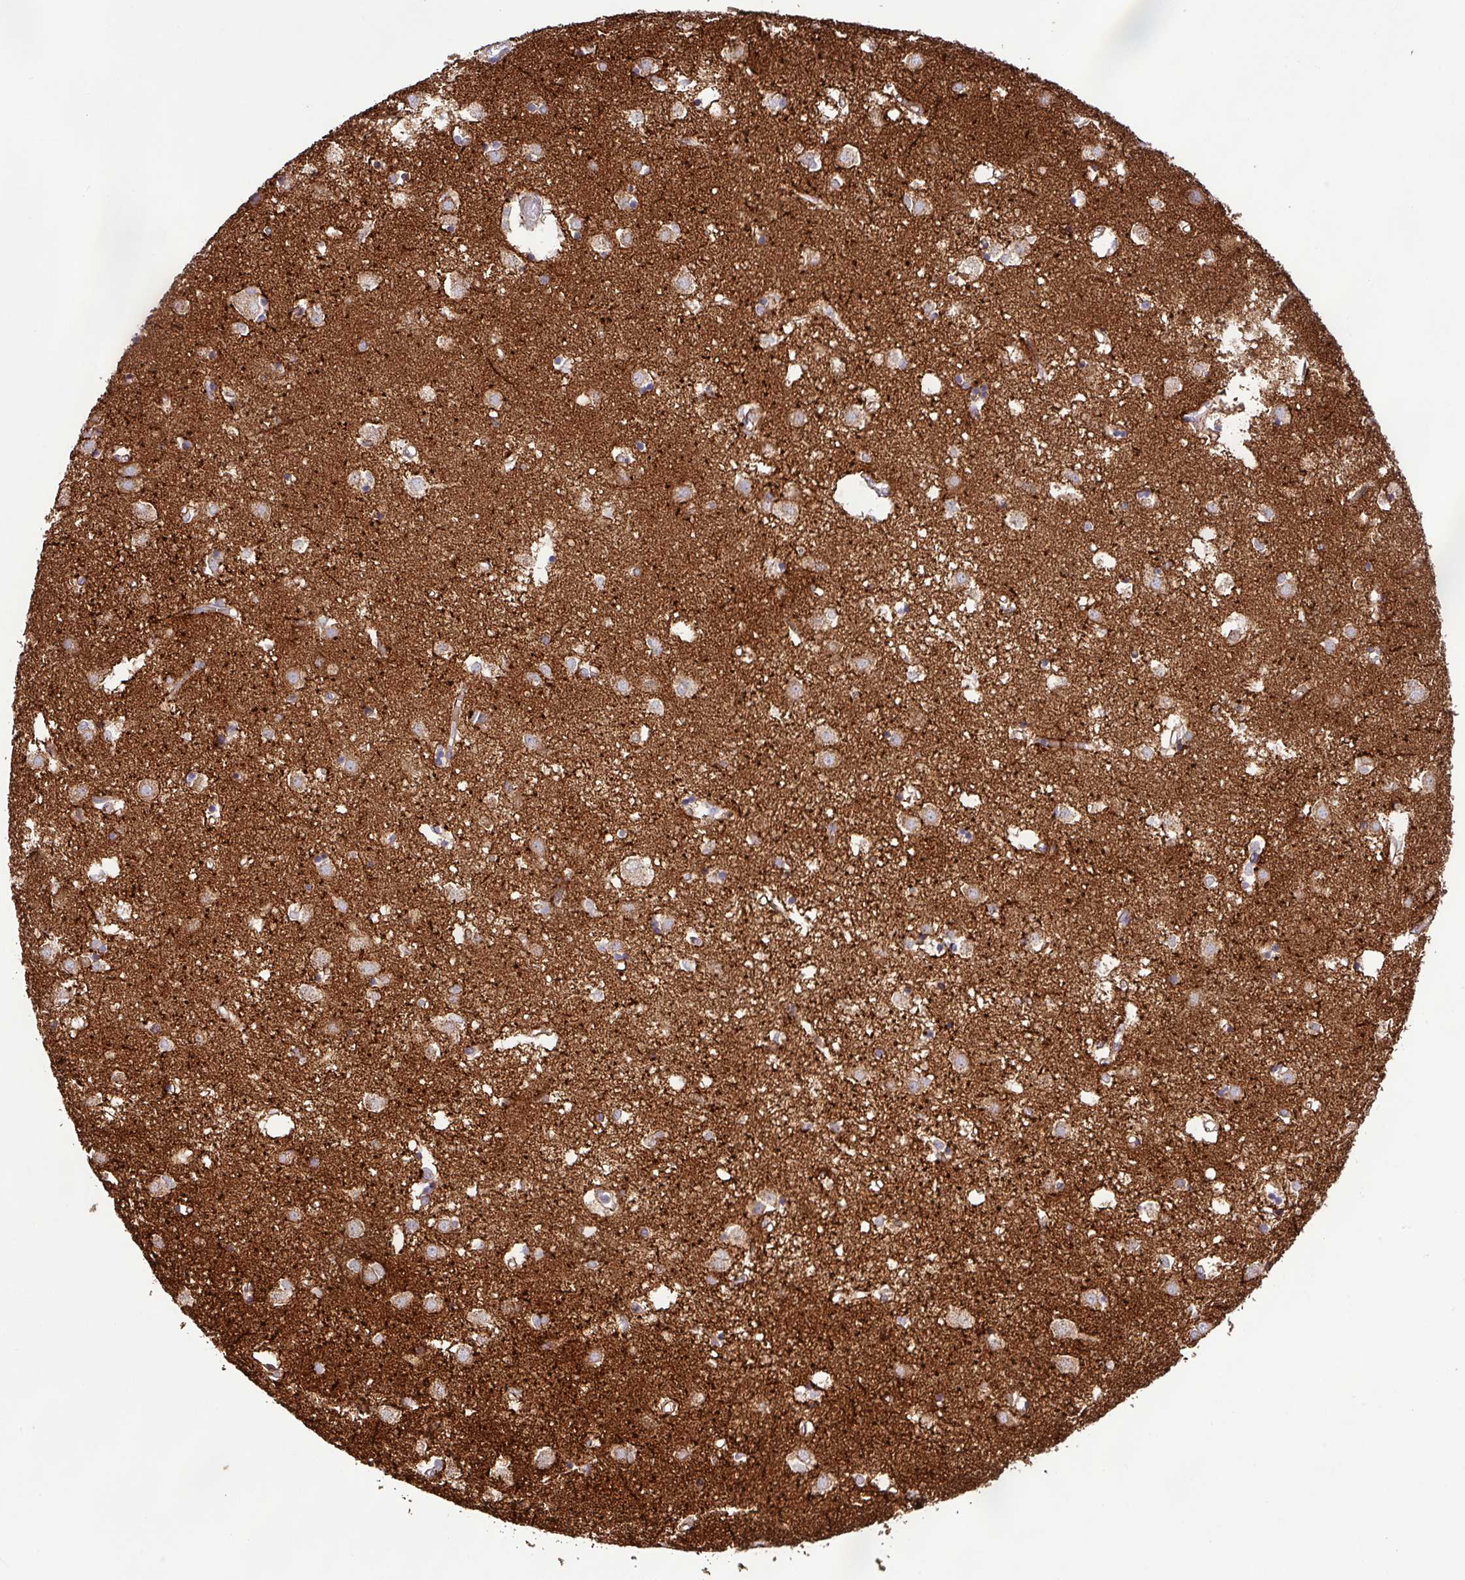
{"staining": {"intensity": "moderate", "quantity": "<25%", "location": "cytoplasmic/membranous"}, "tissue": "caudate", "cell_type": "Glial cells", "image_type": "normal", "snomed": [{"axis": "morphology", "description": "Normal tissue, NOS"}, {"axis": "topography", "description": "Lateral ventricle wall"}], "caption": "High-power microscopy captured an immunohistochemistry histopathology image of benign caudate, revealing moderate cytoplasmic/membranous expression in about <25% of glial cells. The staining was performed using DAB (3,3'-diaminobenzidine), with brown indicating positive protein expression. Nuclei are stained blue with hematoxylin.", "gene": "B3GNT9", "patient": {"sex": "male", "age": 70}}